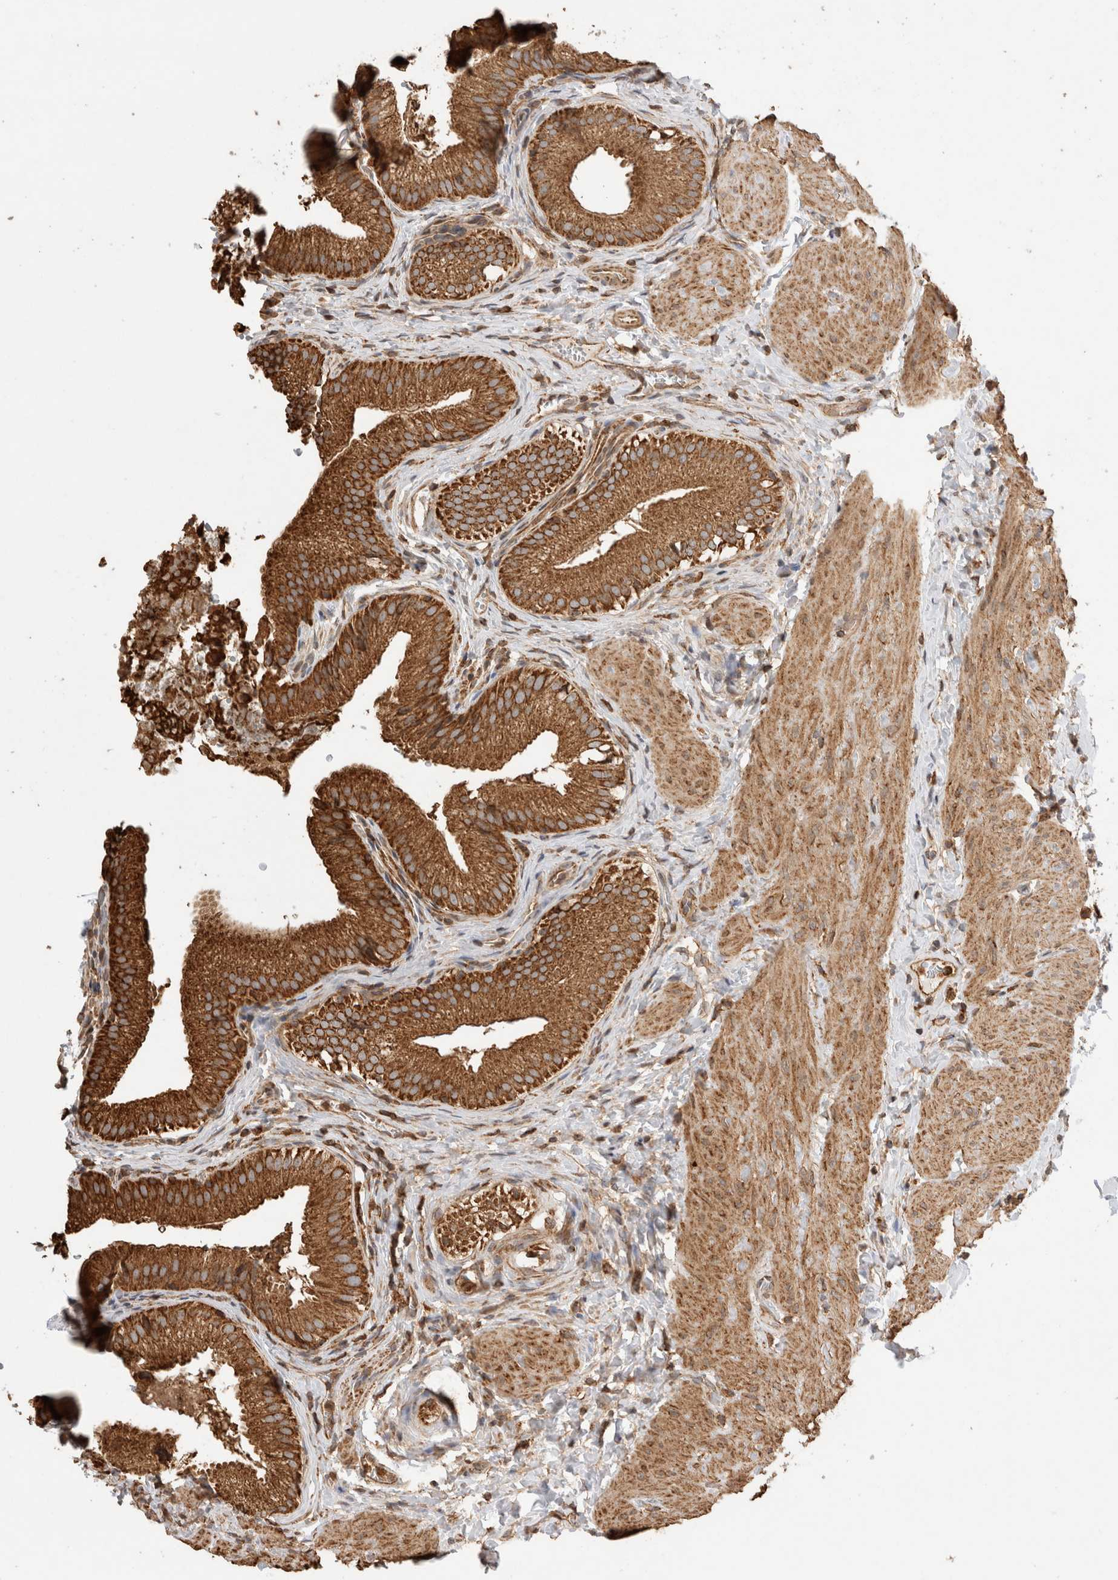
{"staining": {"intensity": "strong", "quantity": ">75%", "location": "cytoplasmic/membranous"}, "tissue": "gallbladder", "cell_type": "Glandular cells", "image_type": "normal", "snomed": [{"axis": "morphology", "description": "Normal tissue, NOS"}, {"axis": "topography", "description": "Gallbladder"}], "caption": "Immunohistochemical staining of benign human gallbladder exhibits strong cytoplasmic/membranous protein positivity in approximately >75% of glandular cells.", "gene": "IMMP2L", "patient": {"sex": "female", "age": 30}}